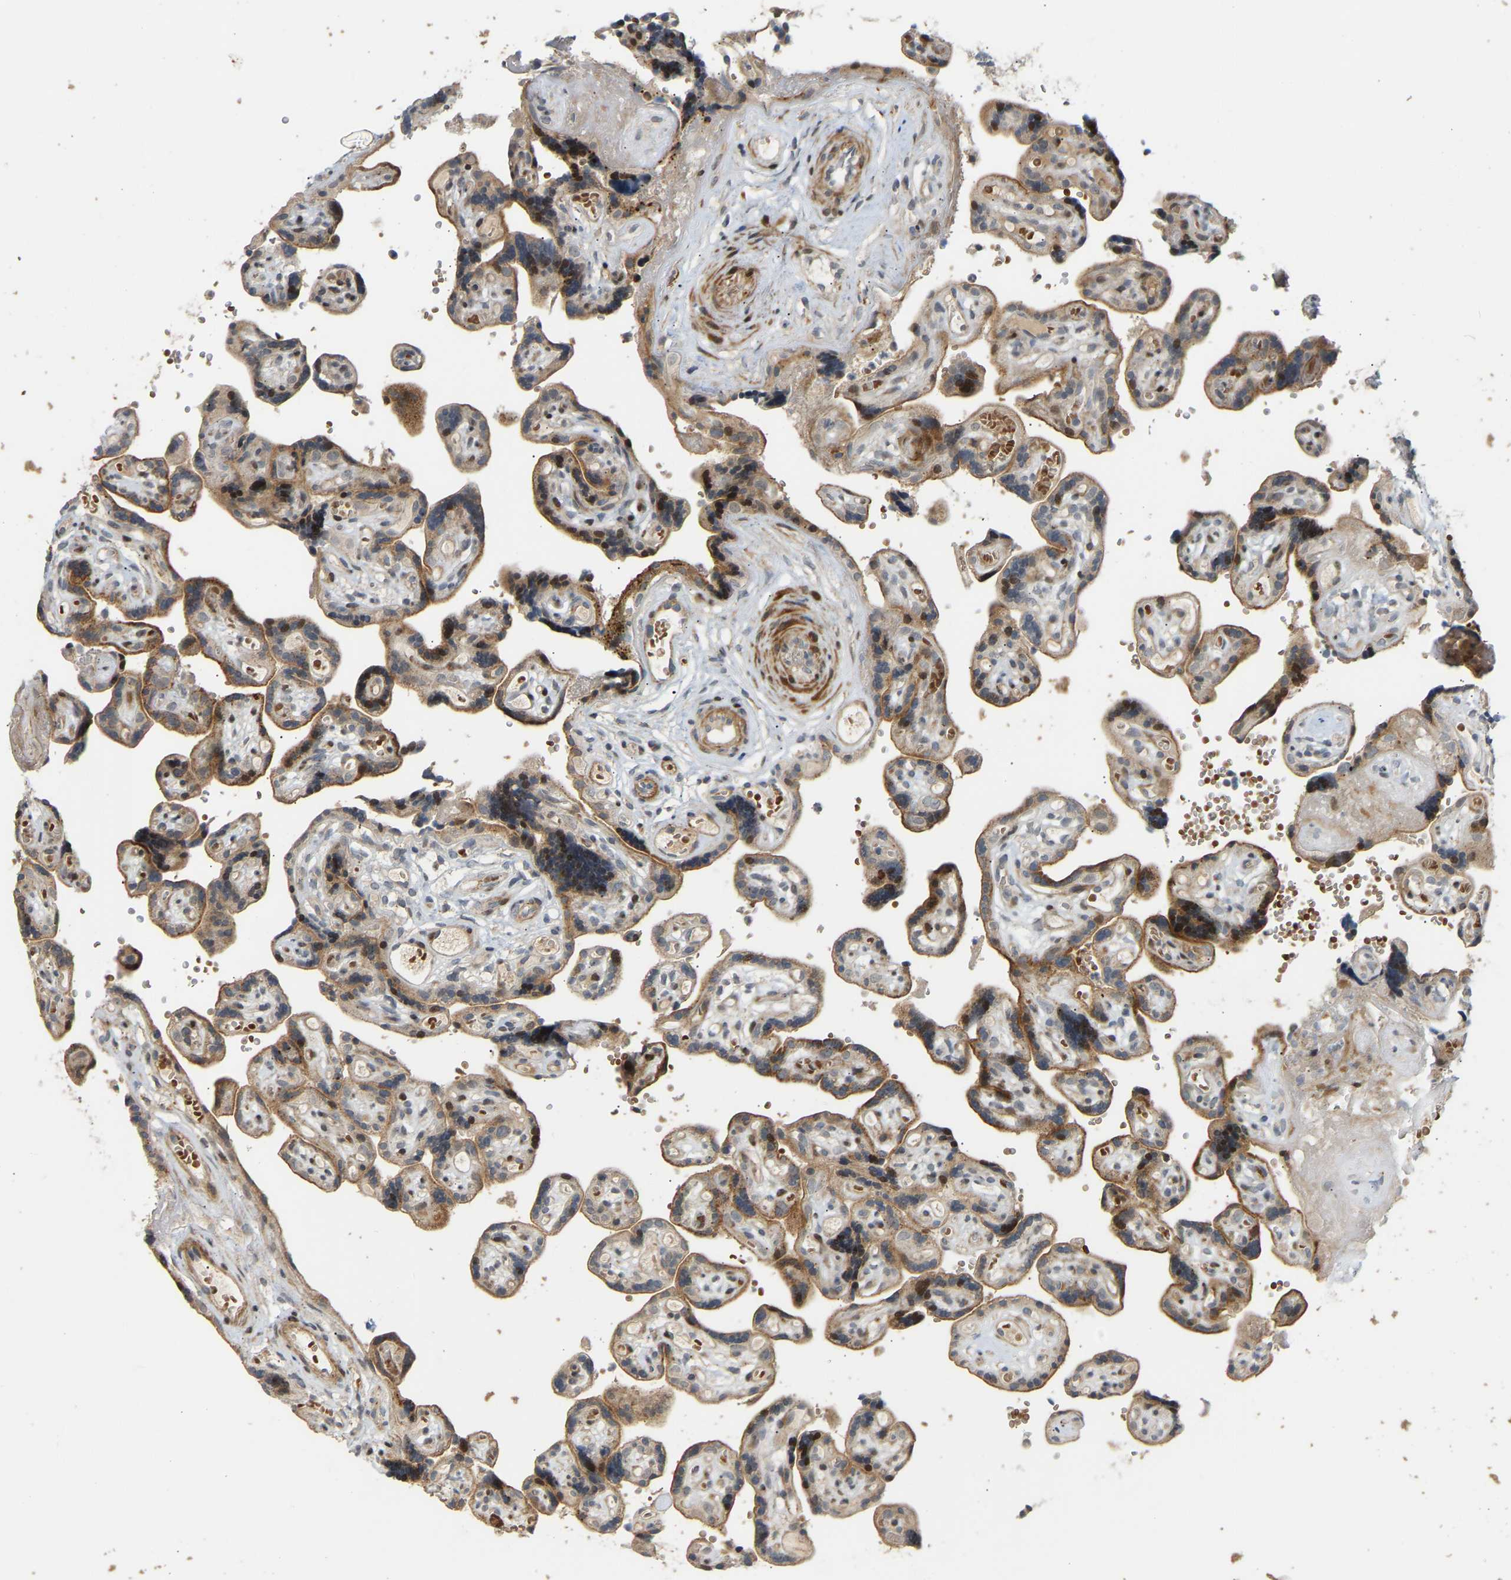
{"staining": {"intensity": "moderate", "quantity": ">75%", "location": "cytoplasmic/membranous"}, "tissue": "placenta", "cell_type": "Decidual cells", "image_type": "normal", "snomed": [{"axis": "morphology", "description": "Normal tissue, NOS"}, {"axis": "topography", "description": "Placenta"}], "caption": "Normal placenta was stained to show a protein in brown. There is medium levels of moderate cytoplasmic/membranous expression in approximately >75% of decidual cells. (IHC, brightfield microscopy, high magnification).", "gene": "POGLUT2", "patient": {"sex": "female", "age": 30}}